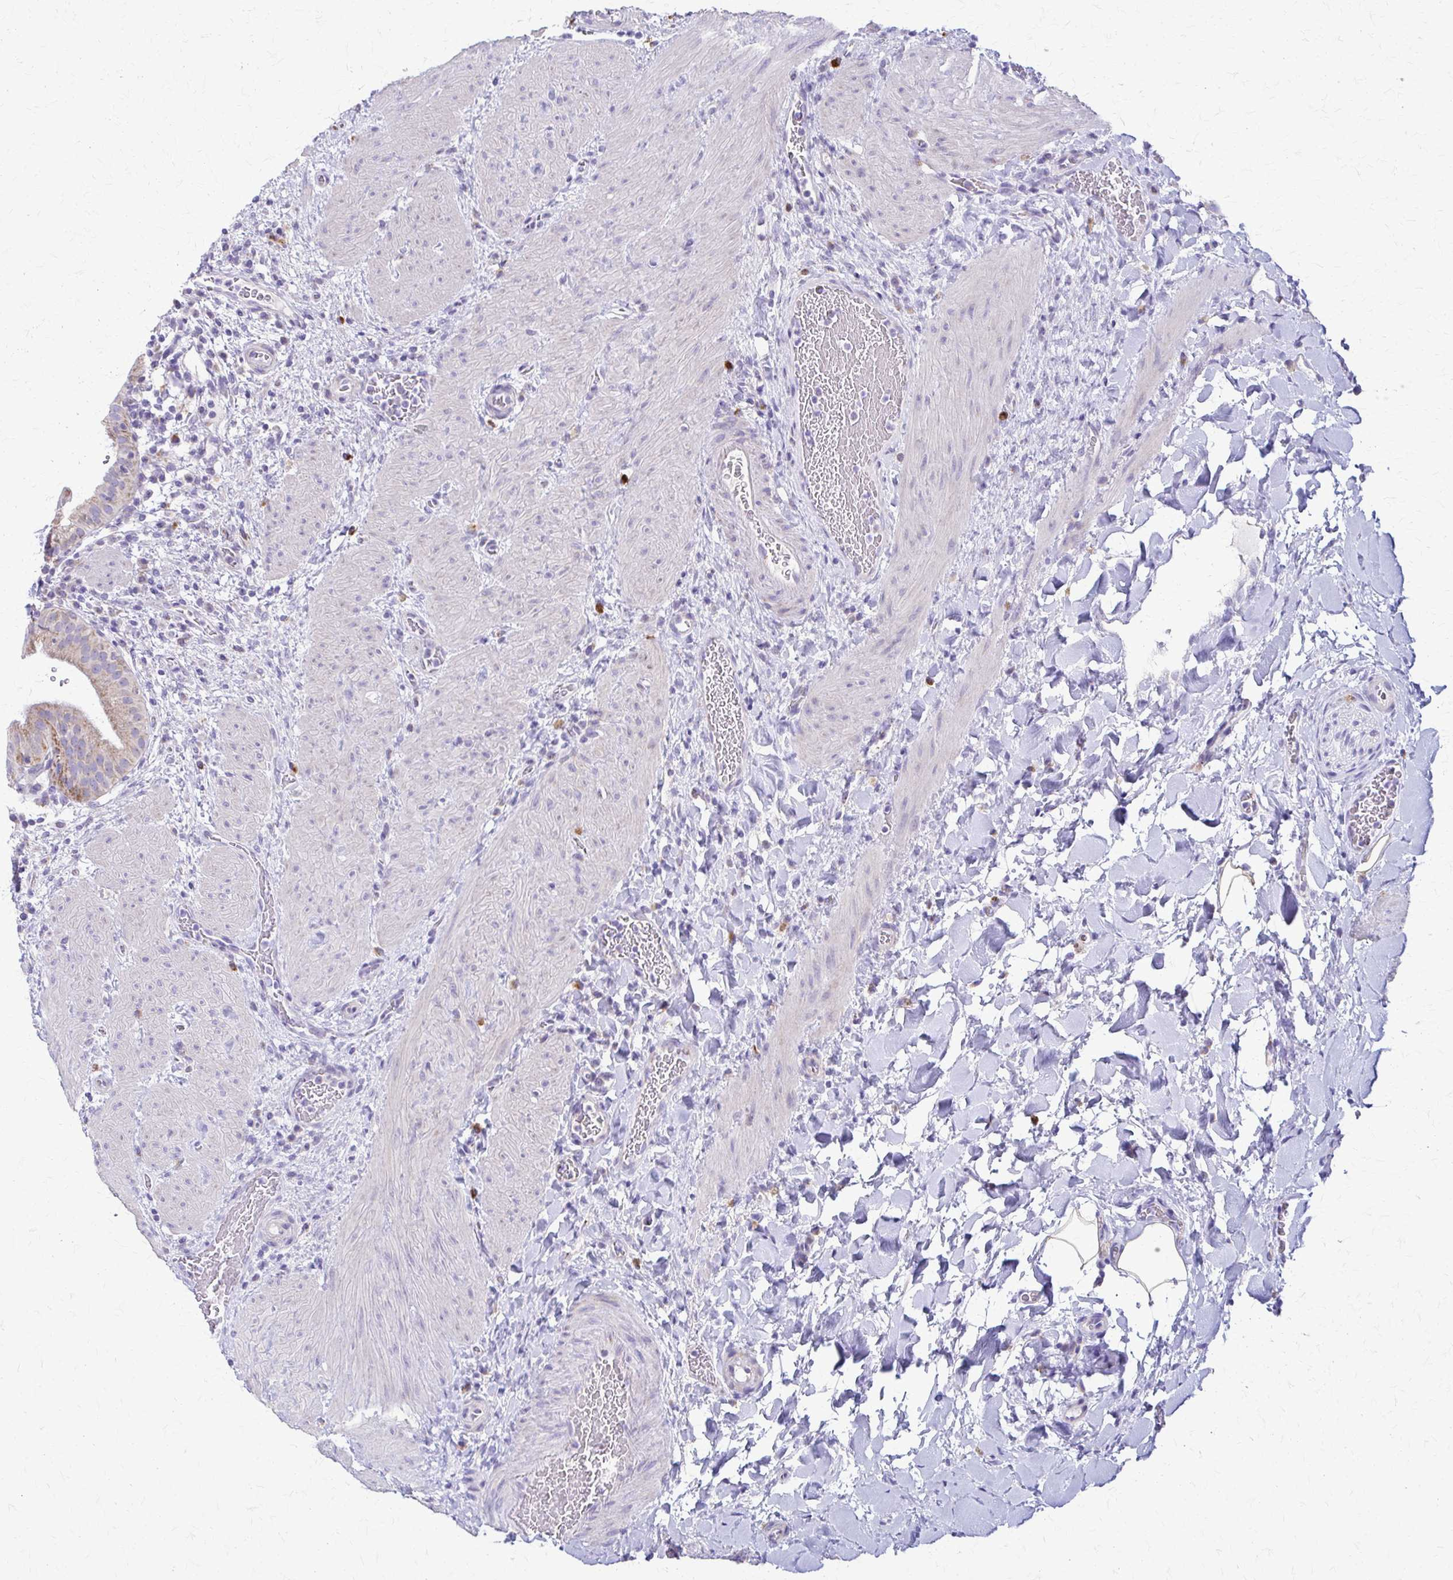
{"staining": {"intensity": "weak", "quantity": "<25%", "location": "cytoplasmic/membranous"}, "tissue": "gallbladder", "cell_type": "Glandular cells", "image_type": "normal", "snomed": [{"axis": "morphology", "description": "Normal tissue, NOS"}, {"axis": "topography", "description": "Gallbladder"}], "caption": "This histopathology image is of benign gallbladder stained with immunohistochemistry to label a protein in brown with the nuclei are counter-stained blue. There is no positivity in glandular cells.", "gene": "SAMD13", "patient": {"sex": "male", "age": 26}}